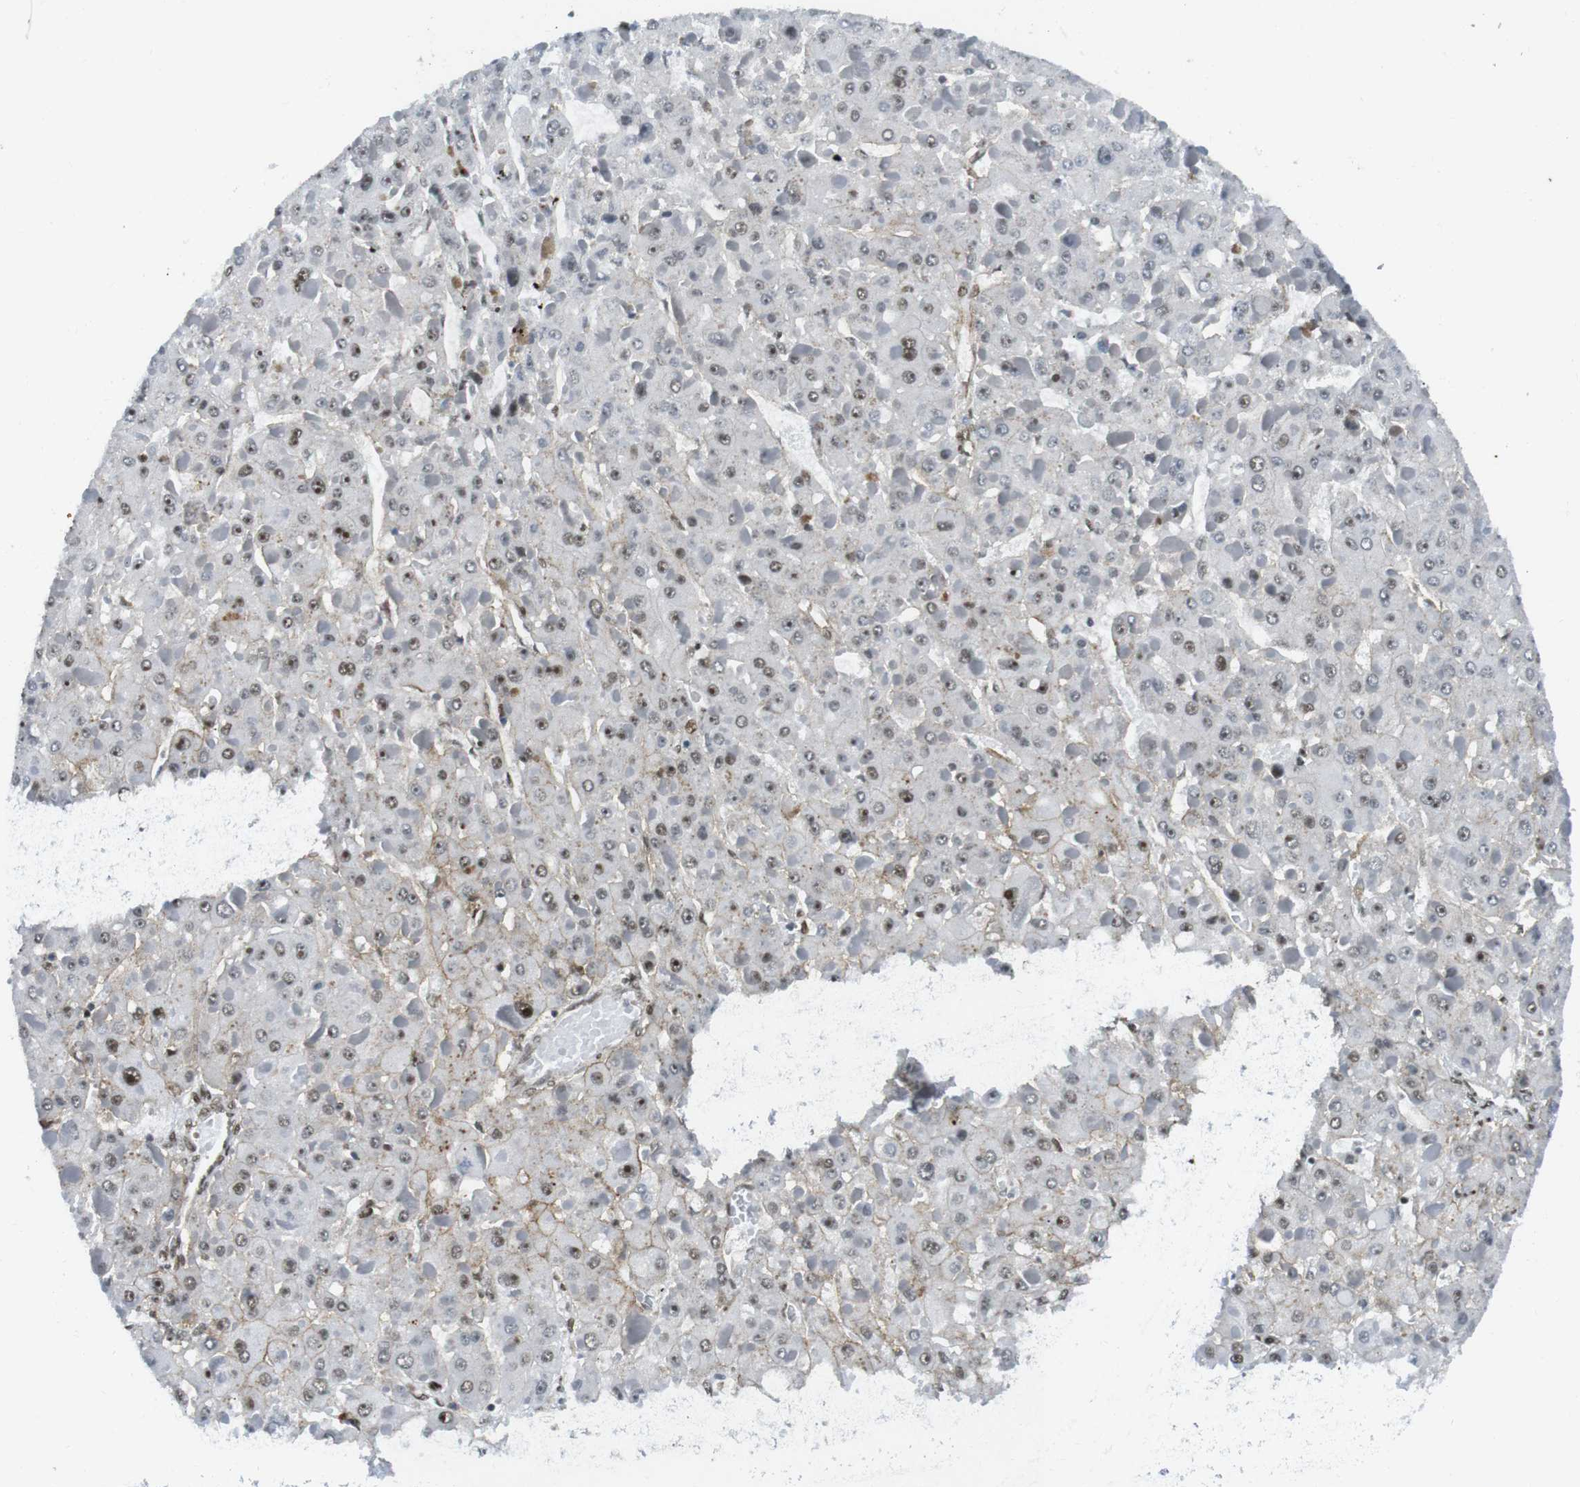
{"staining": {"intensity": "strong", "quantity": ">75%", "location": "nuclear"}, "tissue": "liver cancer", "cell_type": "Tumor cells", "image_type": "cancer", "snomed": [{"axis": "morphology", "description": "Carcinoma, Hepatocellular, NOS"}, {"axis": "topography", "description": "Liver"}], "caption": "This image shows hepatocellular carcinoma (liver) stained with IHC to label a protein in brown. The nuclear of tumor cells show strong positivity for the protein. Nuclei are counter-stained blue.", "gene": "ARID1A", "patient": {"sex": "female", "age": 73}}